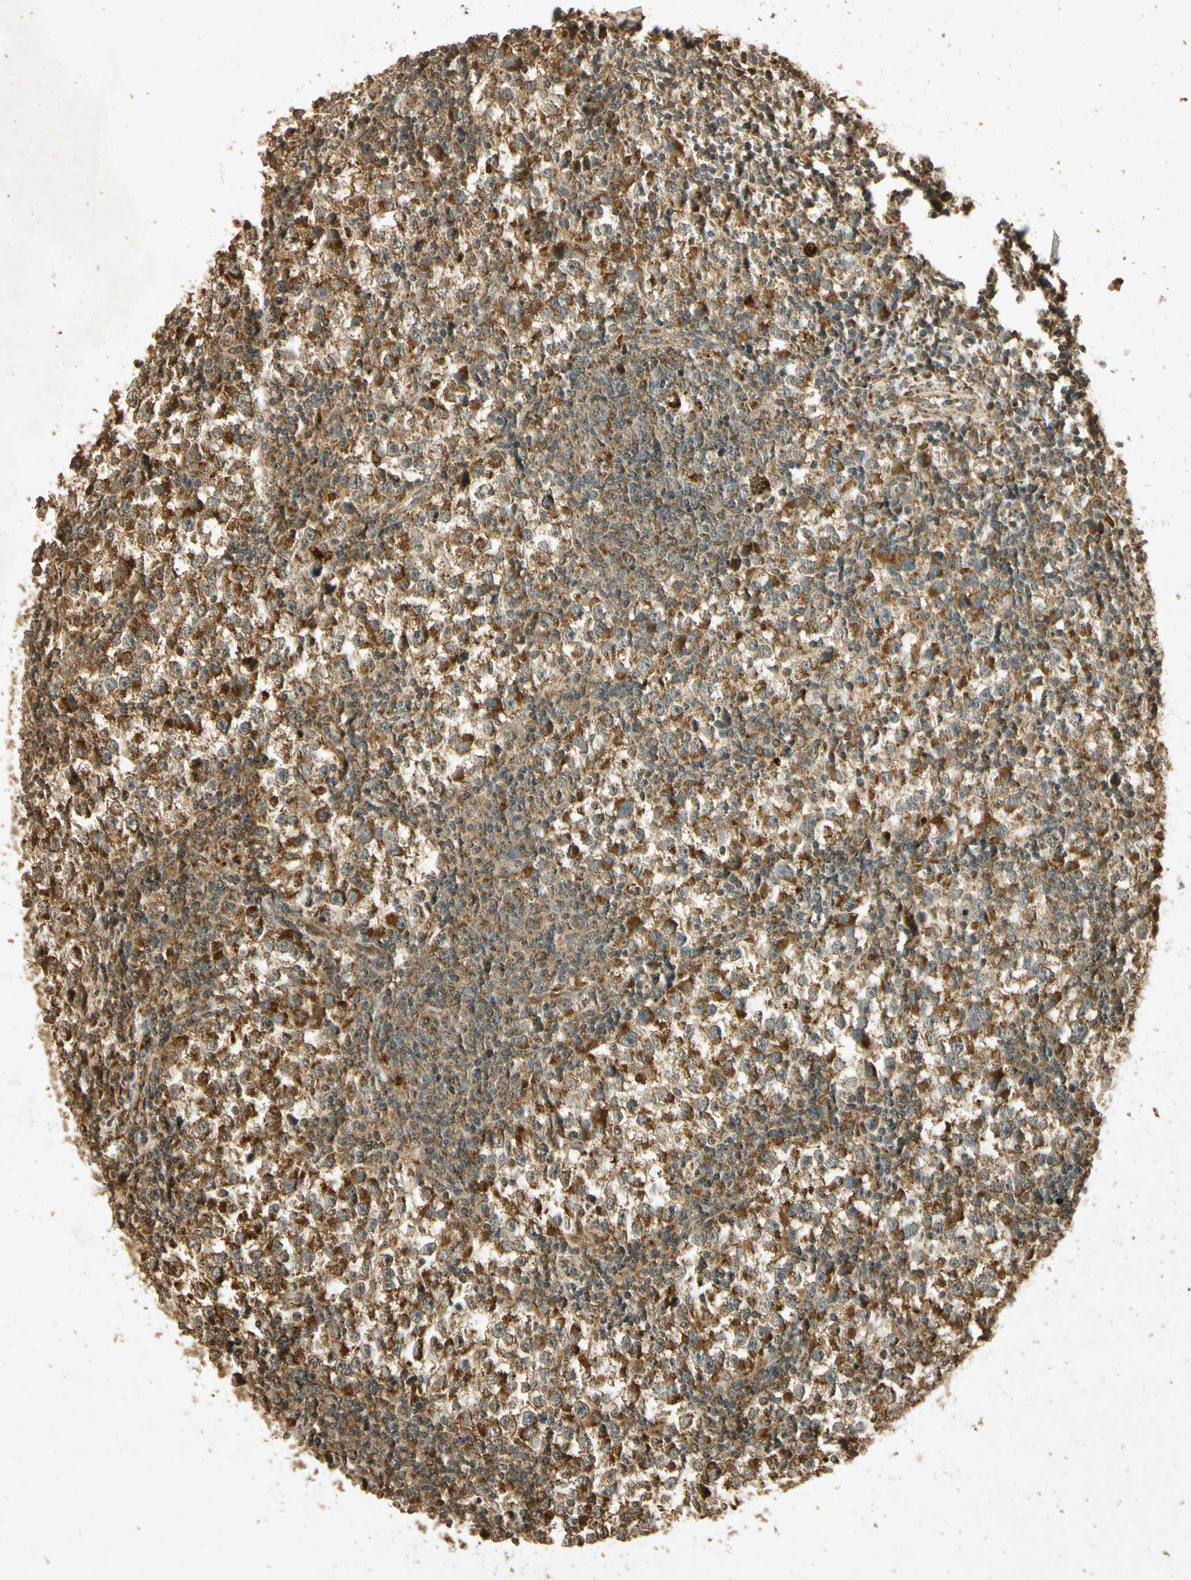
{"staining": {"intensity": "strong", "quantity": ">75%", "location": "cytoplasmic/membranous"}, "tissue": "testis cancer", "cell_type": "Tumor cells", "image_type": "cancer", "snomed": [{"axis": "morphology", "description": "Seminoma, NOS"}, {"axis": "topography", "description": "Testis"}], "caption": "DAB immunohistochemical staining of testis cancer reveals strong cytoplasmic/membranous protein staining in approximately >75% of tumor cells. Nuclei are stained in blue.", "gene": "PRDX3", "patient": {"sex": "male", "age": 65}}